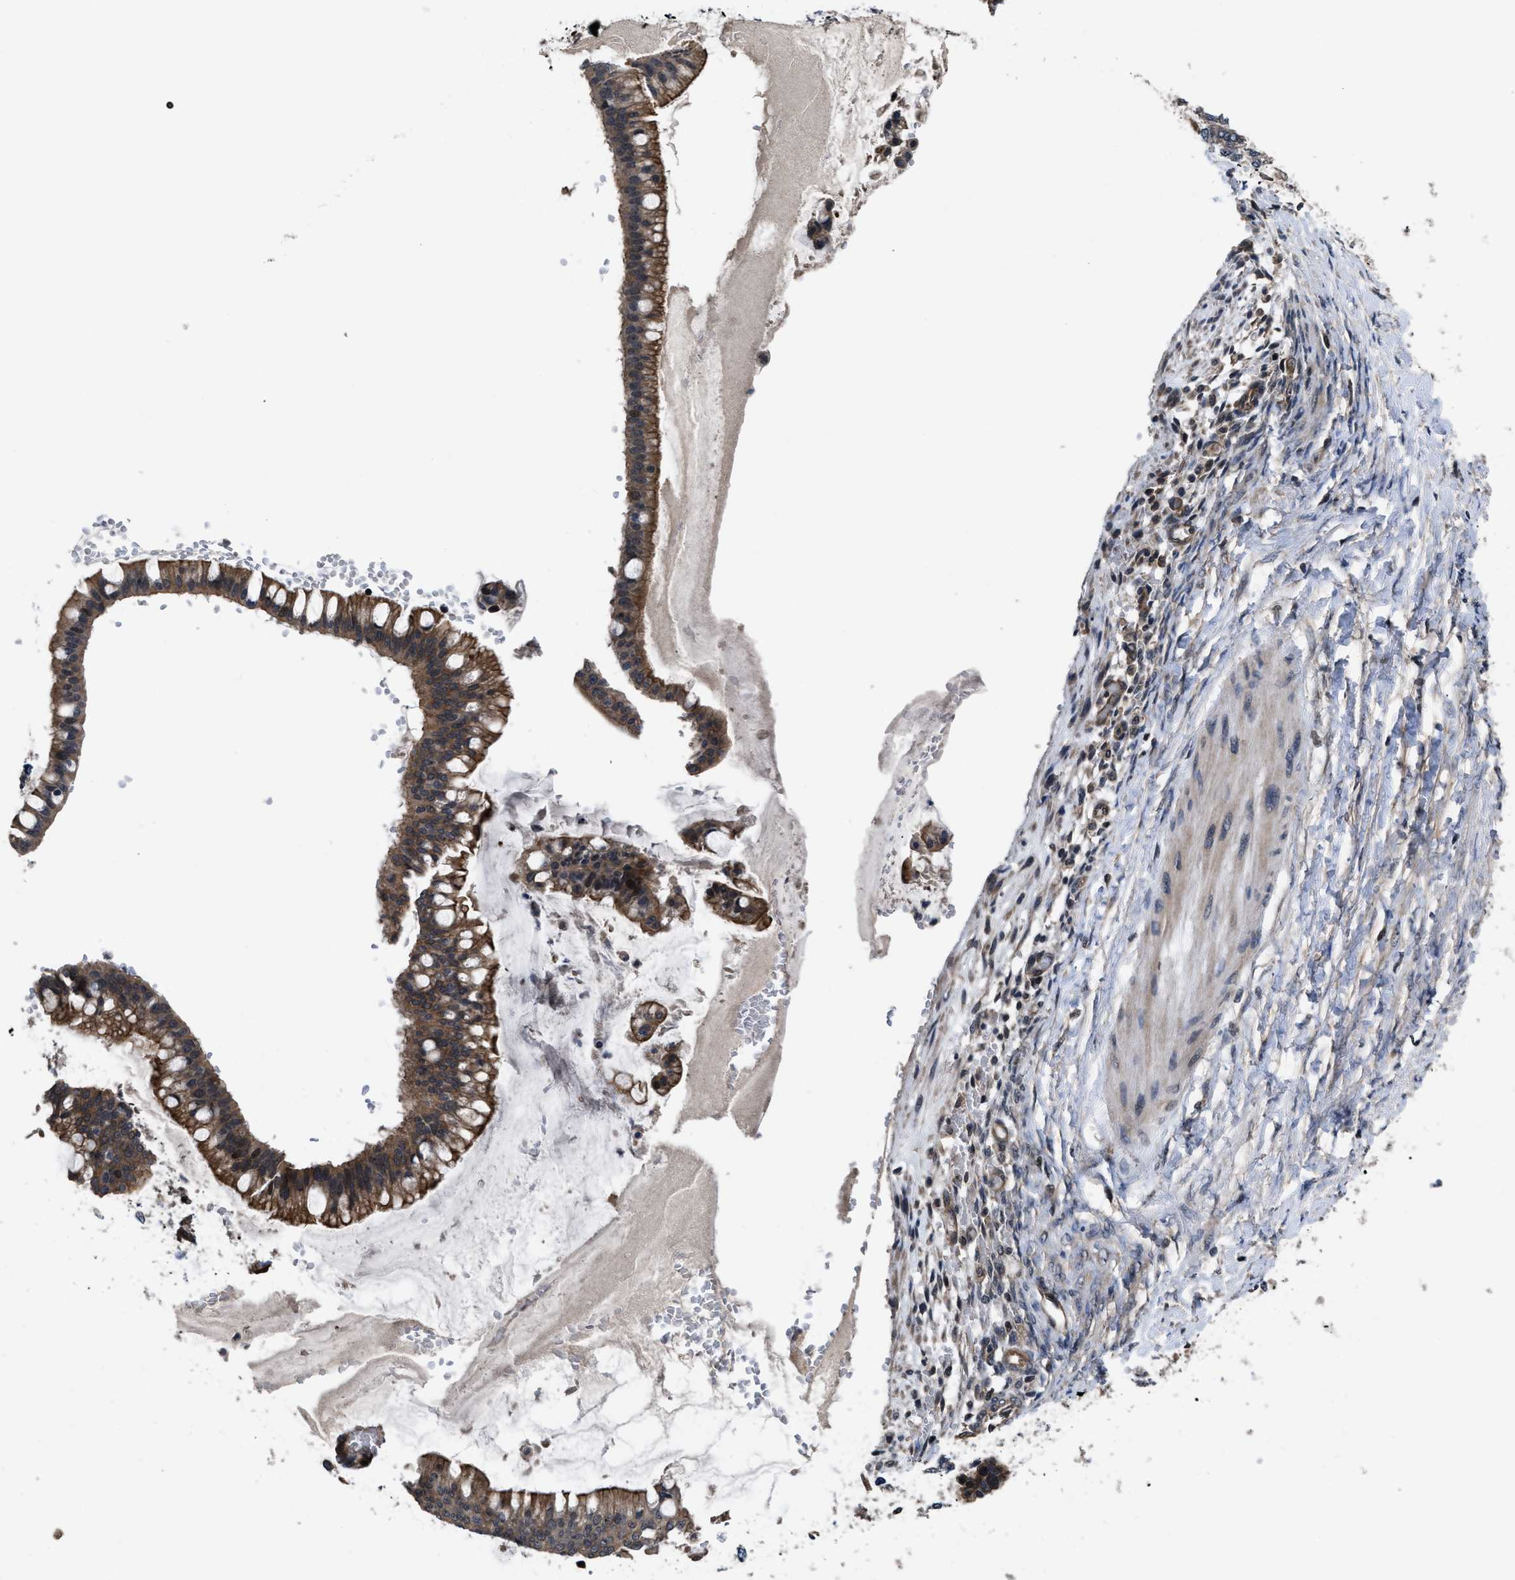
{"staining": {"intensity": "moderate", "quantity": ">75%", "location": "cytoplasmic/membranous"}, "tissue": "ovarian cancer", "cell_type": "Tumor cells", "image_type": "cancer", "snomed": [{"axis": "morphology", "description": "Cystadenocarcinoma, mucinous, NOS"}, {"axis": "topography", "description": "Ovary"}], "caption": "Tumor cells exhibit moderate cytoplasmic/membranous expression in approximately >75% of cells in ovarian cancer (mucinous cystadenocarcinoma). (brown staining indicates protein expression, while blue staining denotes nuclei).", "gene": "DNAJC14", "patient": {"sex": "female", "age": 73}}